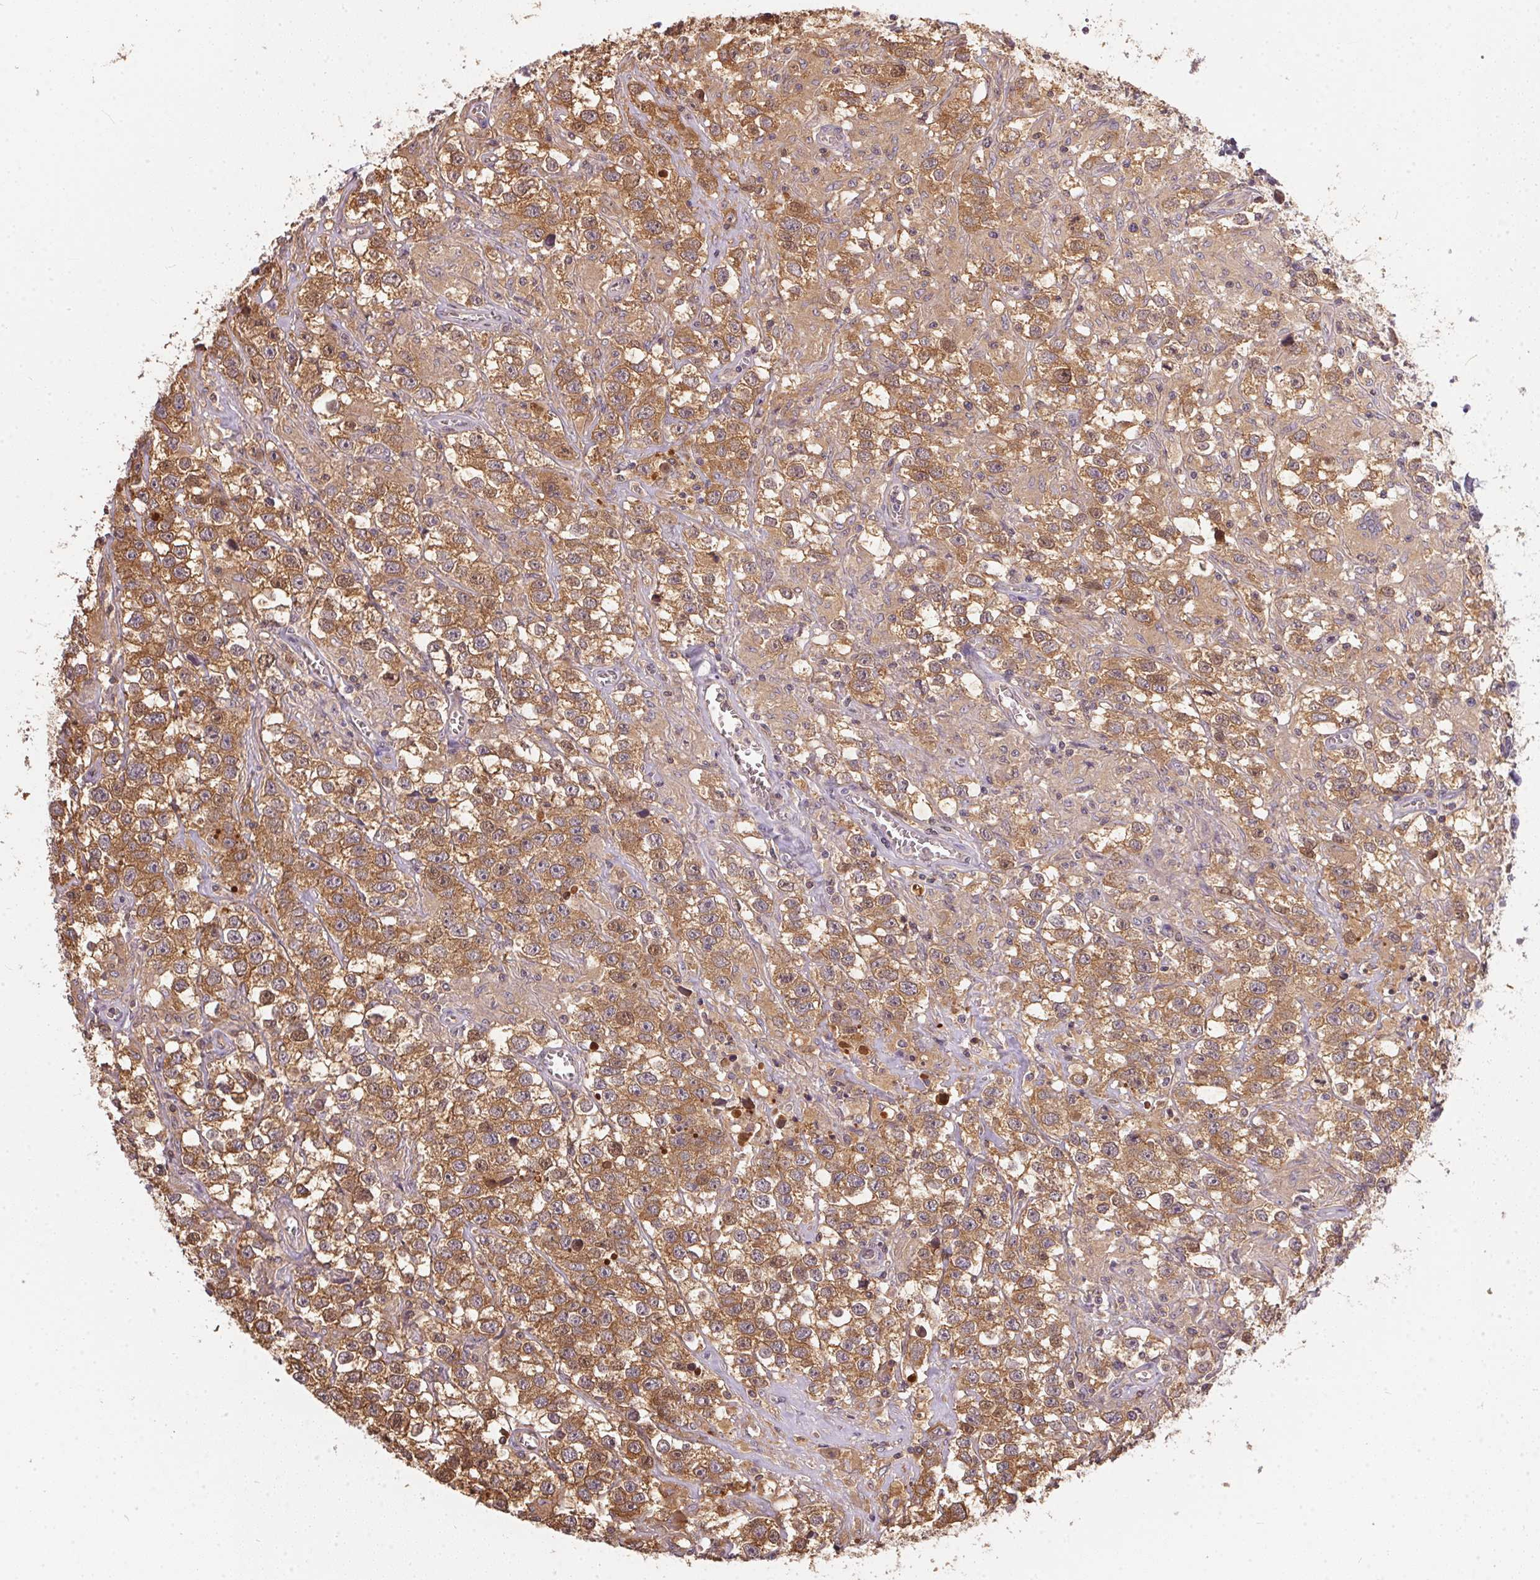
{"staining": {"intensity": "moderate", "quantity": ">75%", "location": "cytoplasmic/membranous"}, "tissue": "testis cancer", "cell_type": "Tumor cells", "image_type": "cancer", "snomed": [{"axis": "morphology", "description": "Seminoma, NOS"}, {"axis": "topography", "description": "Testis"}], "caption": "Immunohistochemical staining of testis seminoma reveals medium levels of moderate cytoplasmic/membranous protein staining in approximately >75% of tumor cells. (DAB (3,3'-diaminobenzidine) = brown stain, brightfield microscopy at high magnification).", "gene": "BLMH", "patient": {"sex": "male", "age": 43}}